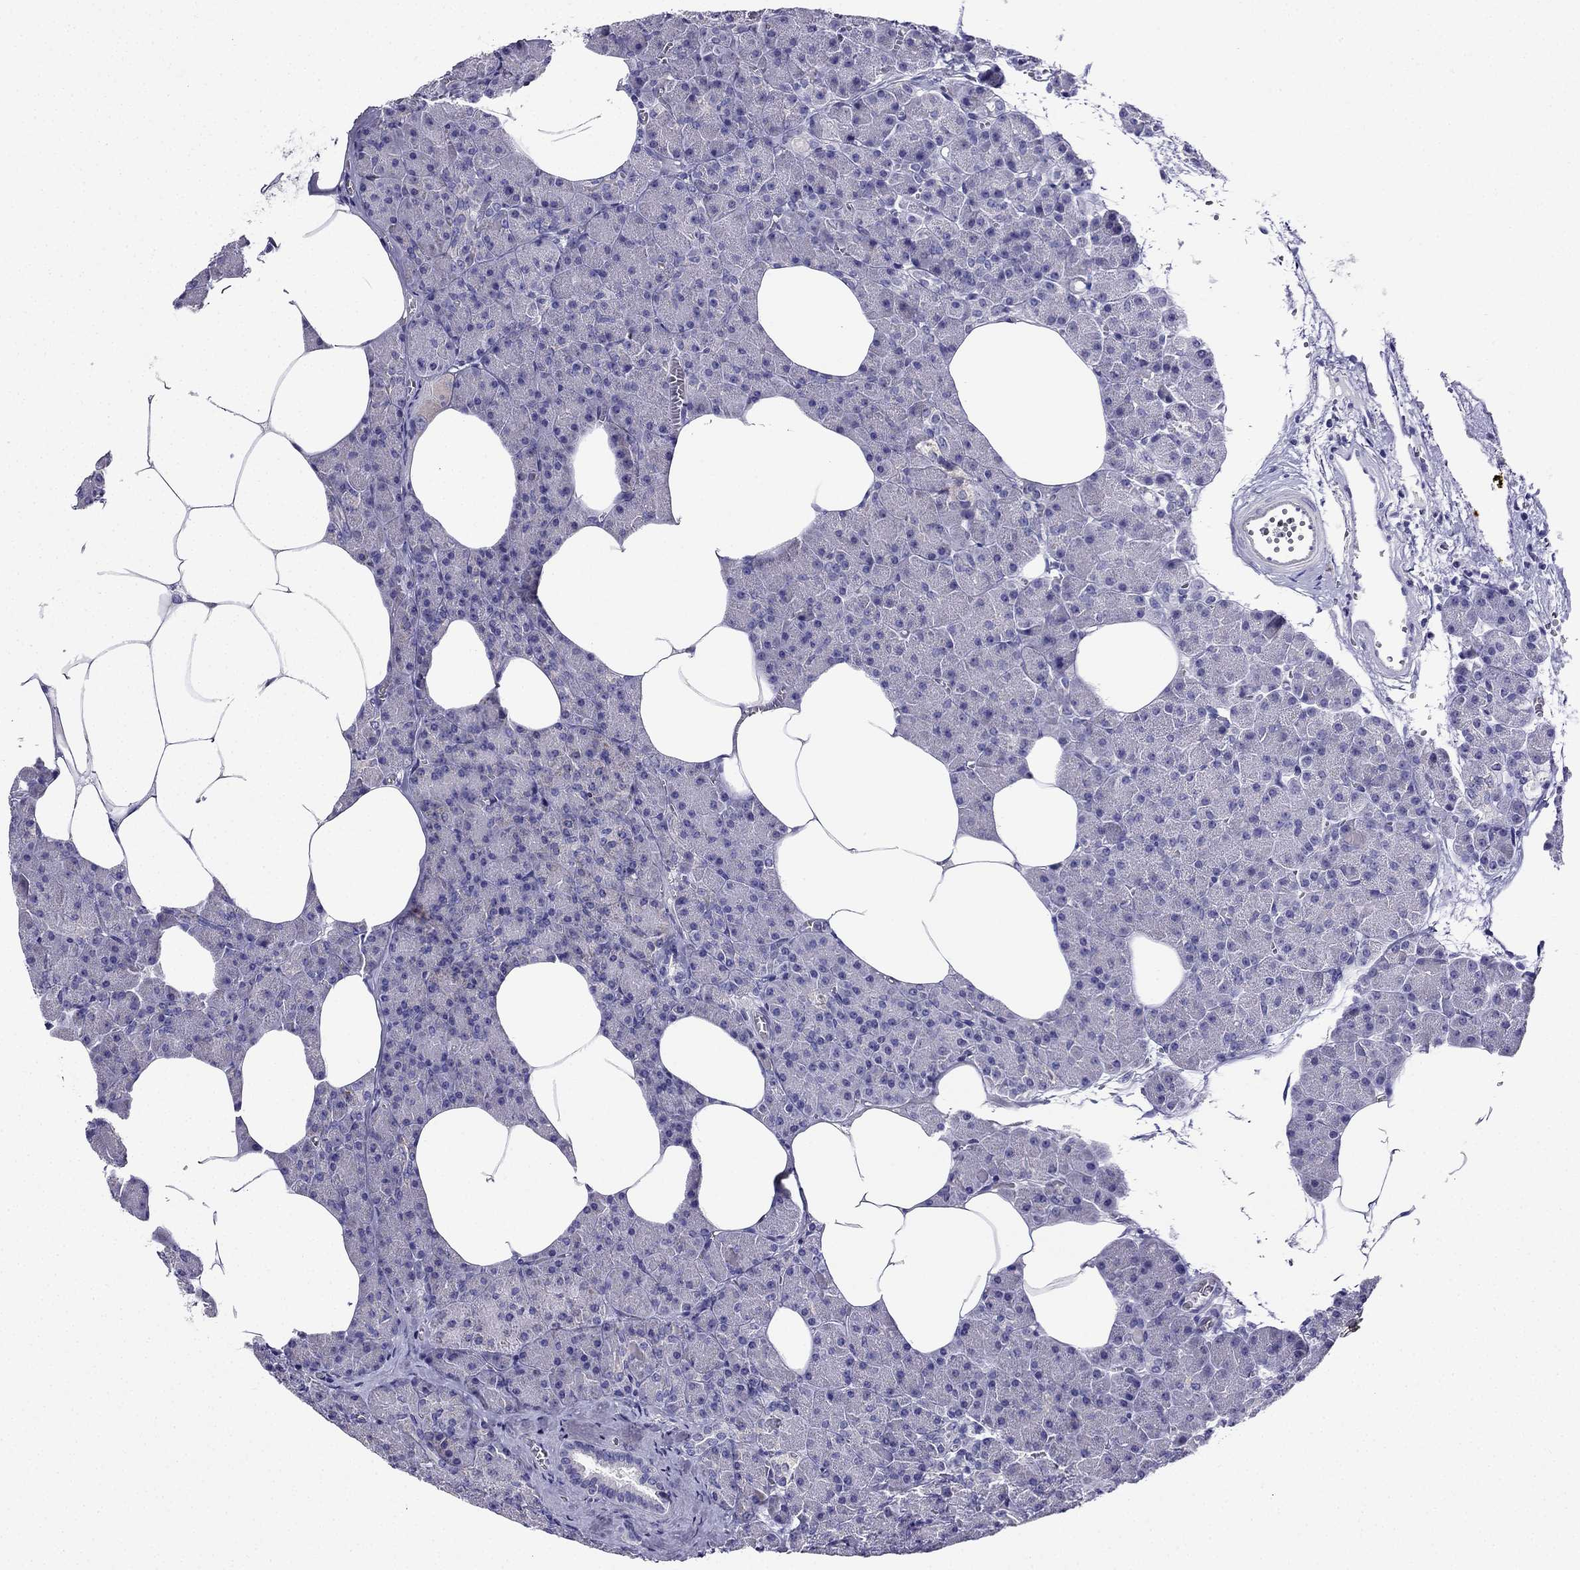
{"staining": {"intensity": "negative", "quantity": "none", "location": "none"}, "tissue": "pancreas", "cell_type": "Exocrine glandular cells", "image_type": "normal", "snomed": [{"axis": "morphology", "description": "Normal tissue, NOS"}, {"axis": "topography", "description": "Pancreas"}], "caption": "The photomicrograph displays no significant staining in exocrine glandular cells of pancreas. (DAB (3,3'-diaminobenzidine) IHC visualized using brightfield microscopy, high magnification).", "gene": "KIF5A", "patient": {"sex": "female", "age": 45}}